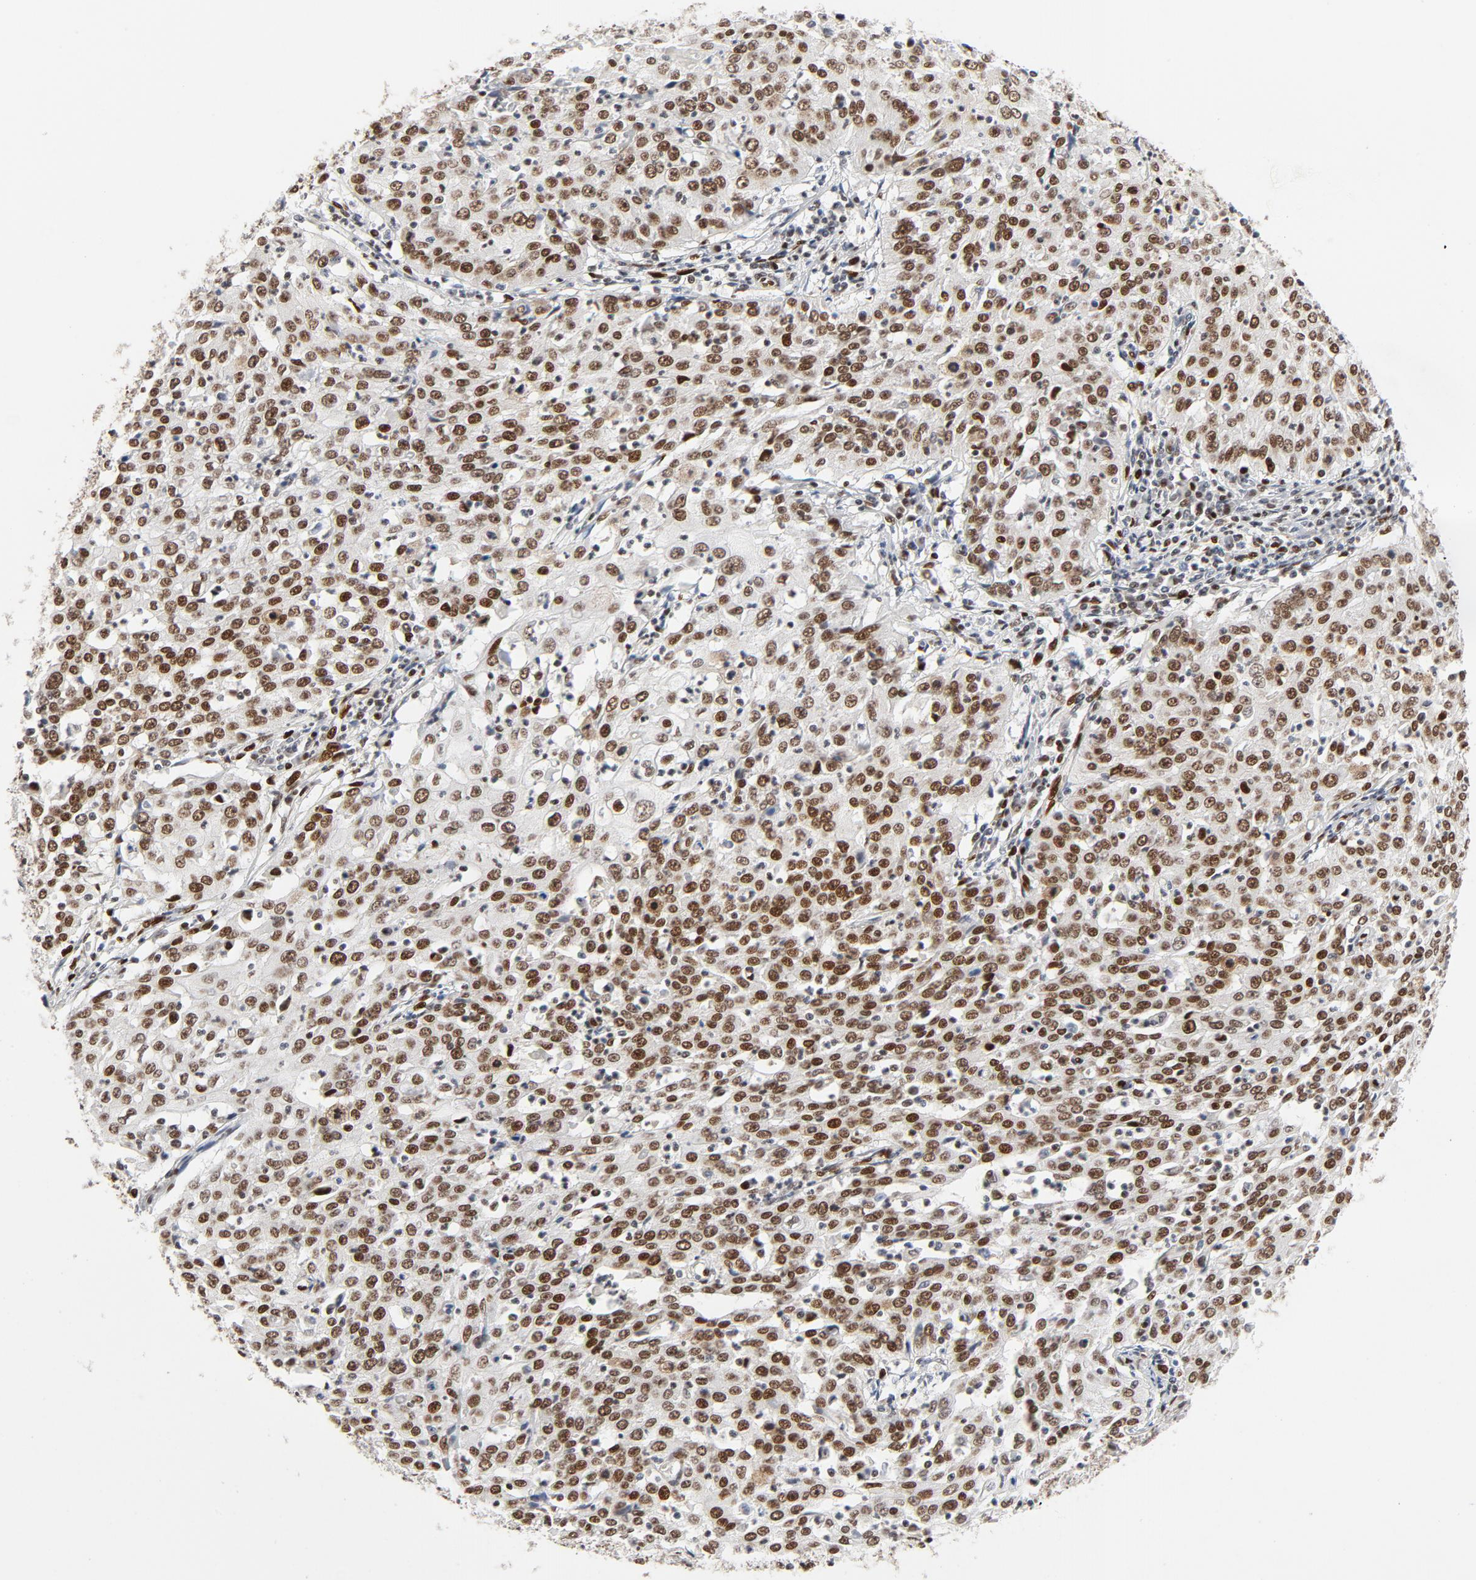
{"staining": {"intensity": "moderate", "quantity": ">75%", "location": "nuclear"}, "tissue": "cervical cancer", "cell_type": "Tumor cells", "image_type": "cancer", "snomed": [{"axis": "morphology", "description": "Squamous cell carcinoma, NOS"}, {"axis": "topography", "description": "Cervix"}], "caption": "Protein staining by immunohistochemistry shows moderate nuclear staining in about >75% of tumor cells in cervical cancer.", "gene": "MEF2A", "patient": {"sex": "female", "age": 39}}